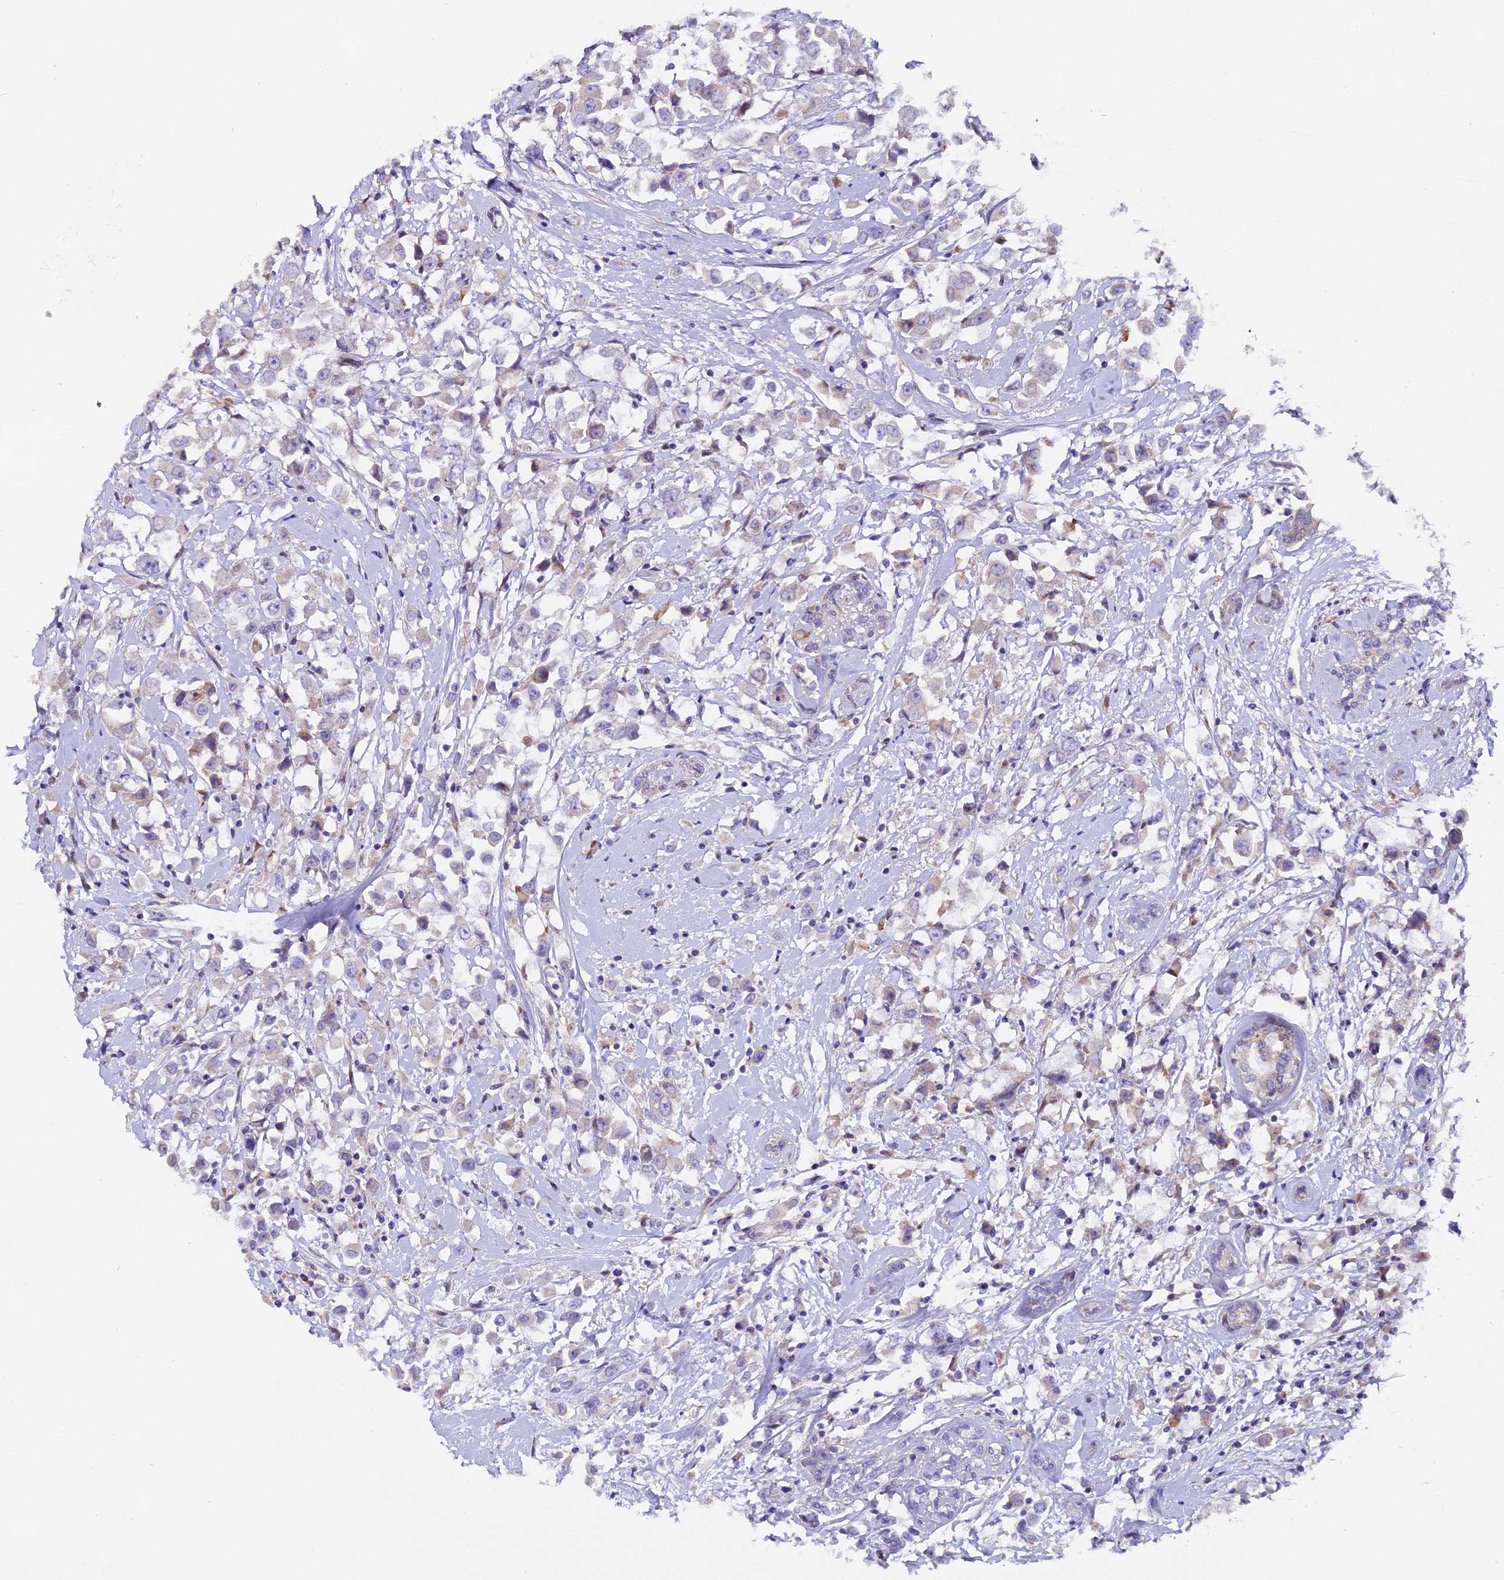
{"staining": {"intensity": "negative", "quantity": "none", "location": "none"}, "tissue": "breast cancer", "cell_type": "Tumor cells", "image_type": "cancer", "snomed": [{"axis": "morphology", "description": "Duct carcinoma"}, {"axis": "topography", "description": "Breast"}], "caption": "IHC of breast cancer displays no positivity in tumor cells. (Immunohistochemistry (ihc), brightfield microscopy, high magnification).", "gene": "PIGU", "patient": {"sex": "female", "age": 87}}